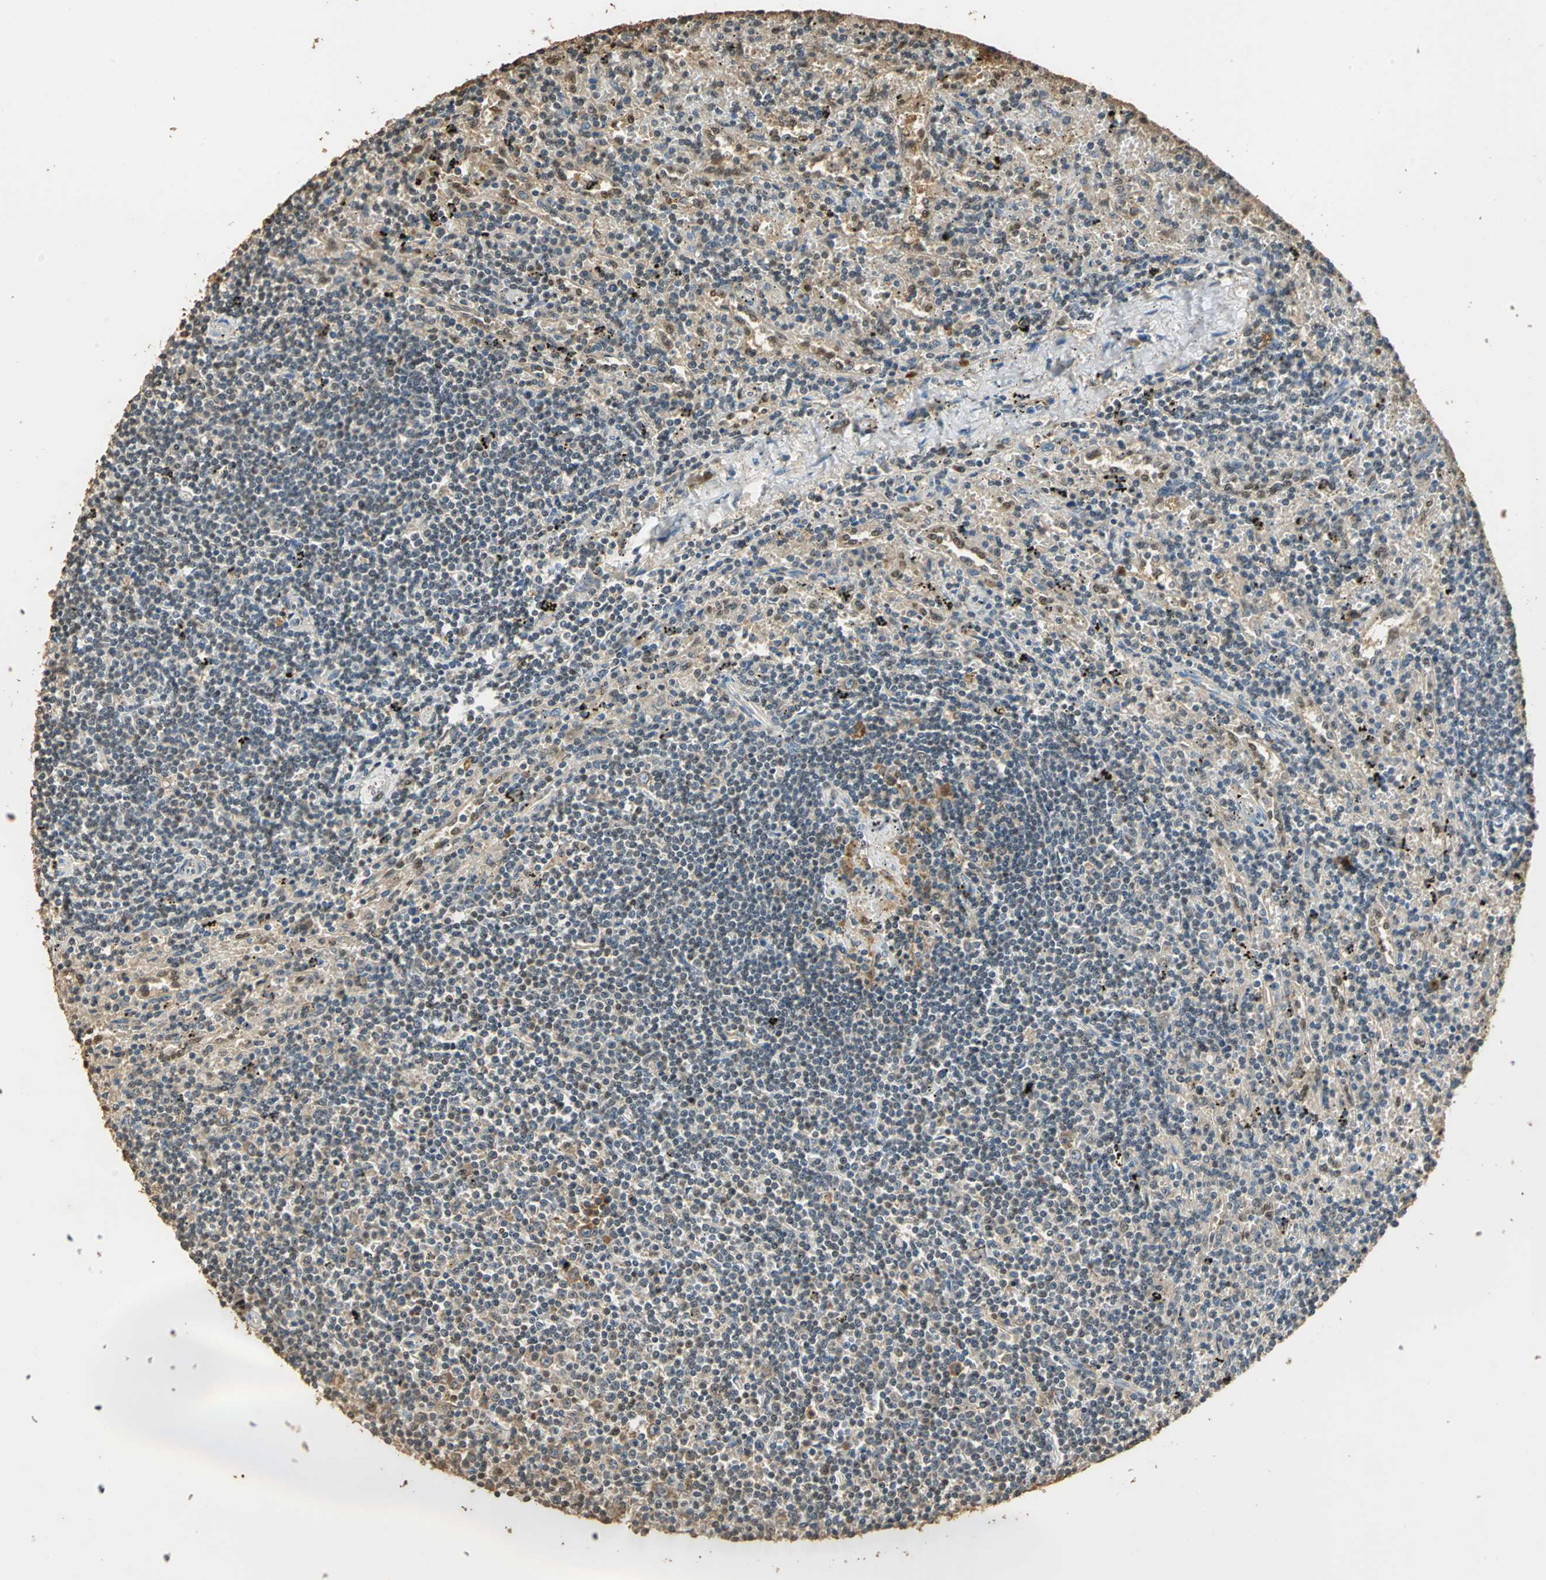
{"staining": {"intensity": "negative", "quantity": "none", "location": "none"}, "tissue": "lymphoma", "cell_type": "Tumor cells", "image_type": "cancer", "snomed": [{"axis": "morphology", "description": "Malignant lymphoma, non-Hodgkin's type, Low grade"}, {"axis": "topography", "description": "Spleen"}], "caption": "The micrograph displays no staining of tumor cells in lymphoma.", "gene": "GAPDH", "patient": {"sex": "male", "age": 76}}